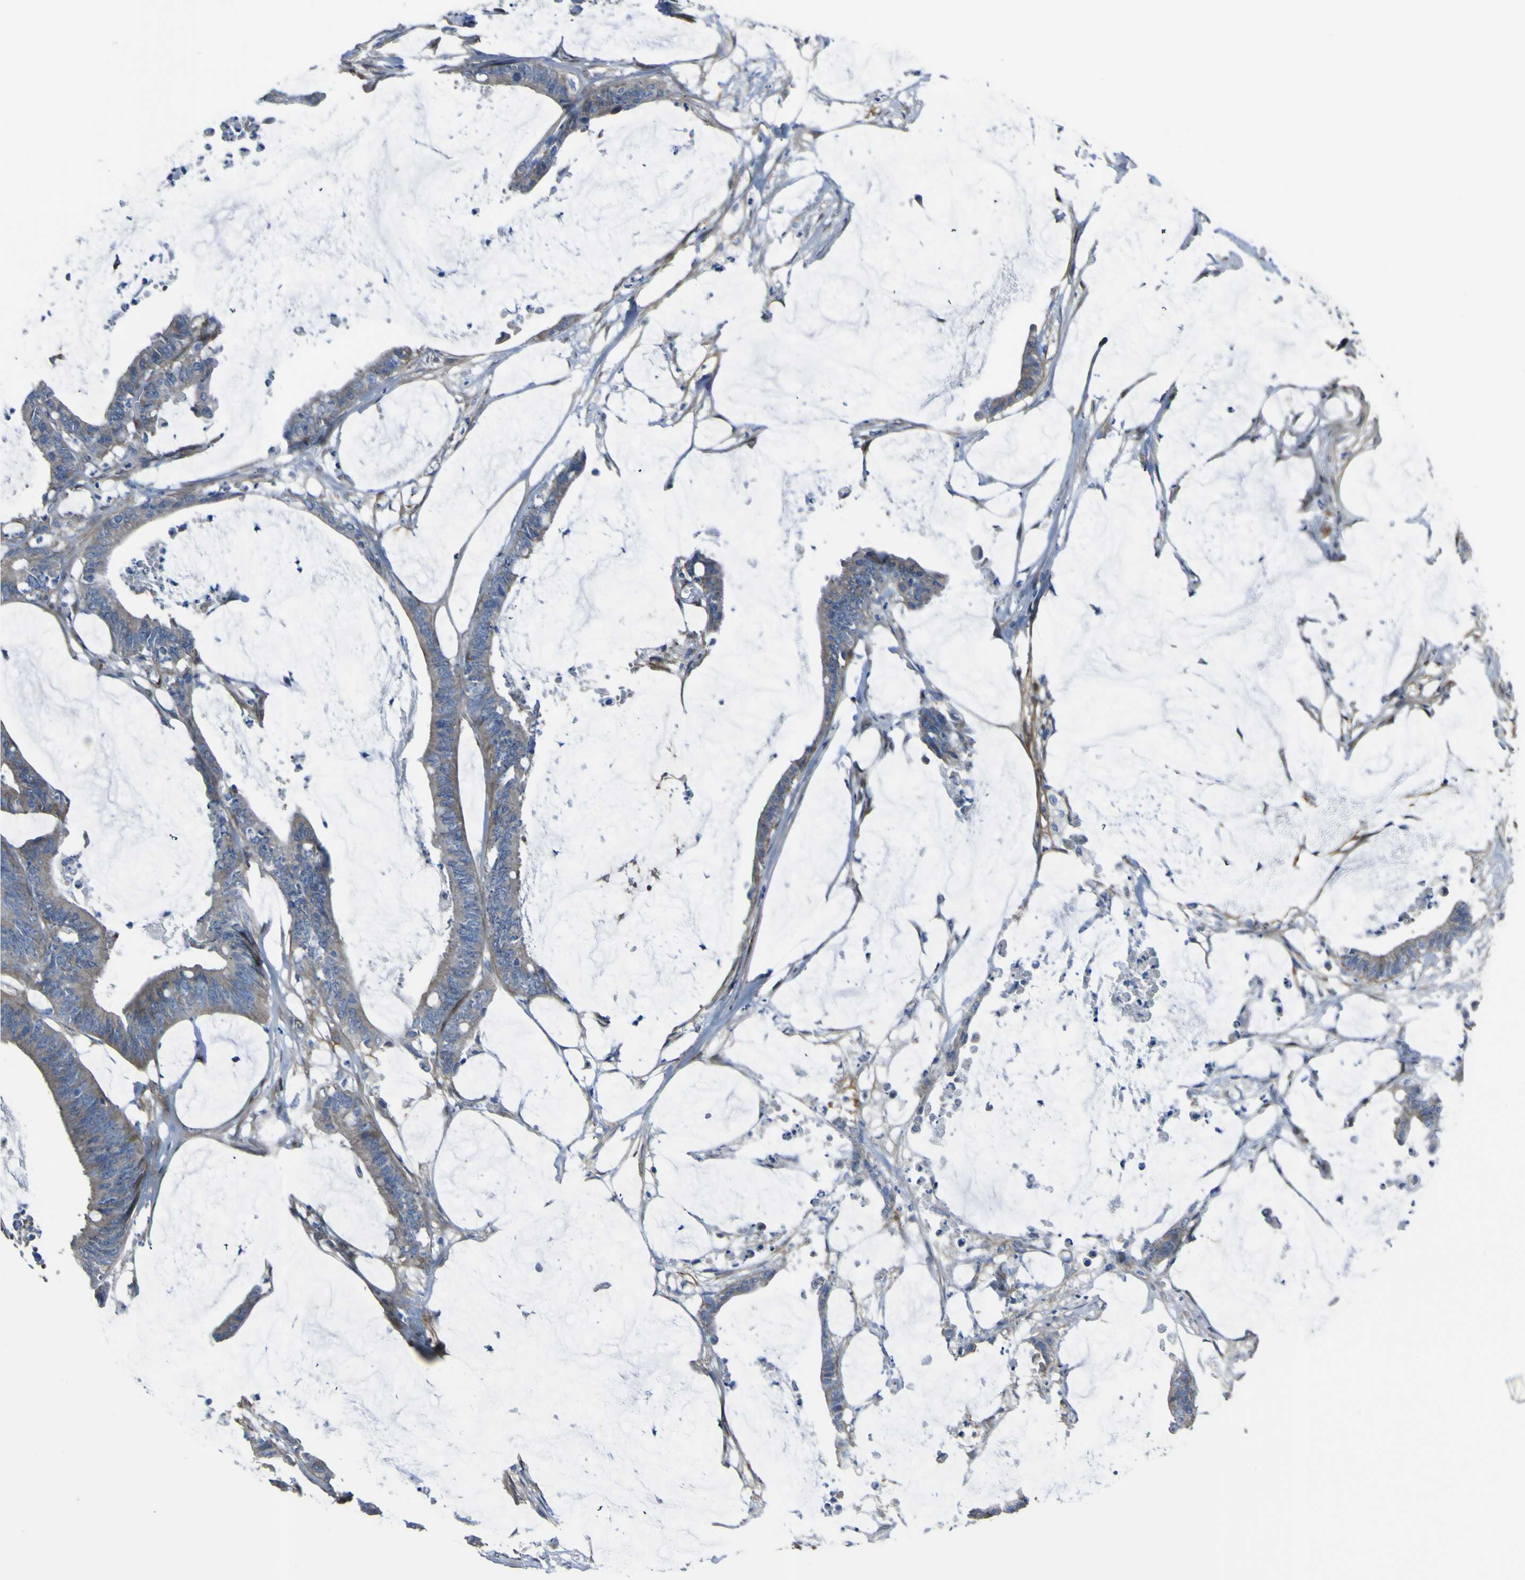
{"staining": {"intensity": "moderate", "quantity": "<25%", "location": "cytoplasmic/membranous"}, "tissue": "colorectal cancer", "cell_type": "Tumor cells", "image_type": "cancer", "snomed": [{"axis": "morphology", "description": "Adenocarcinoma, NOS"}, {"axis": "topography", "description": "Rectum"}], "caption": "A low amount of moderate cytoplasmic/membranous positivity is present in approximately <25% of tumor cells in colorectal cancer (adenocarcinoma) tissue.", "gene": "LRRN1", "patient": {"sex": "female", "age": 66}}